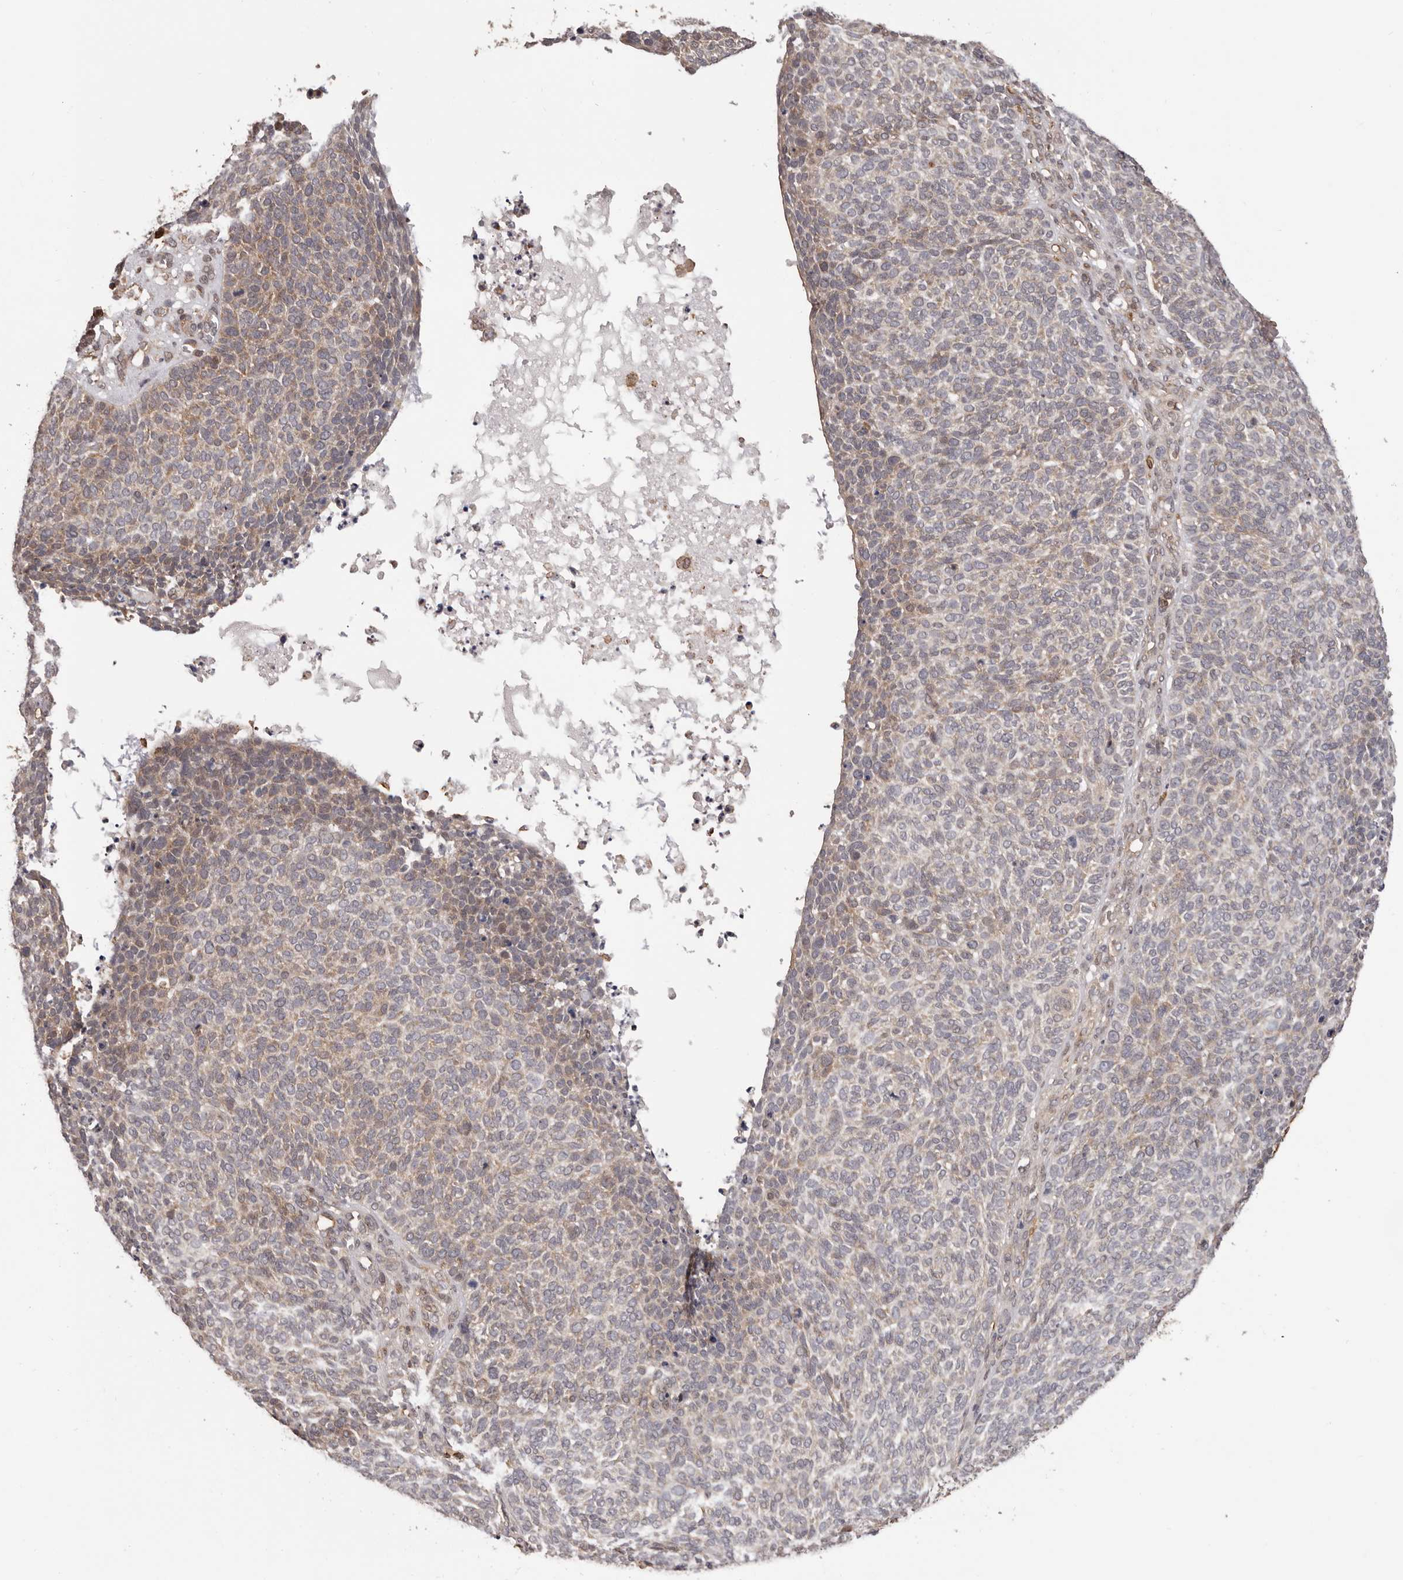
{"staining": {"intensity": "weak", "quantity": "<25%", "location": "cytoplasmic/membranous"}, "tissue": "skin cancer", "cell_type": "Tumor cells", "image_type": "cancer", "snomed": [{"axis": "morphology", "description": "Squamous cell carcinoma, NOS"}, {"axis": "topography", "description": "Skin"}], "caption": "Immunohistochemistry image of neoplastic tissue: skin cancer stained with DAB exhibits no significant protein staining in tumor cells.", "gene": "PRR12", "patient": {"sex": "female", "age": 90}}